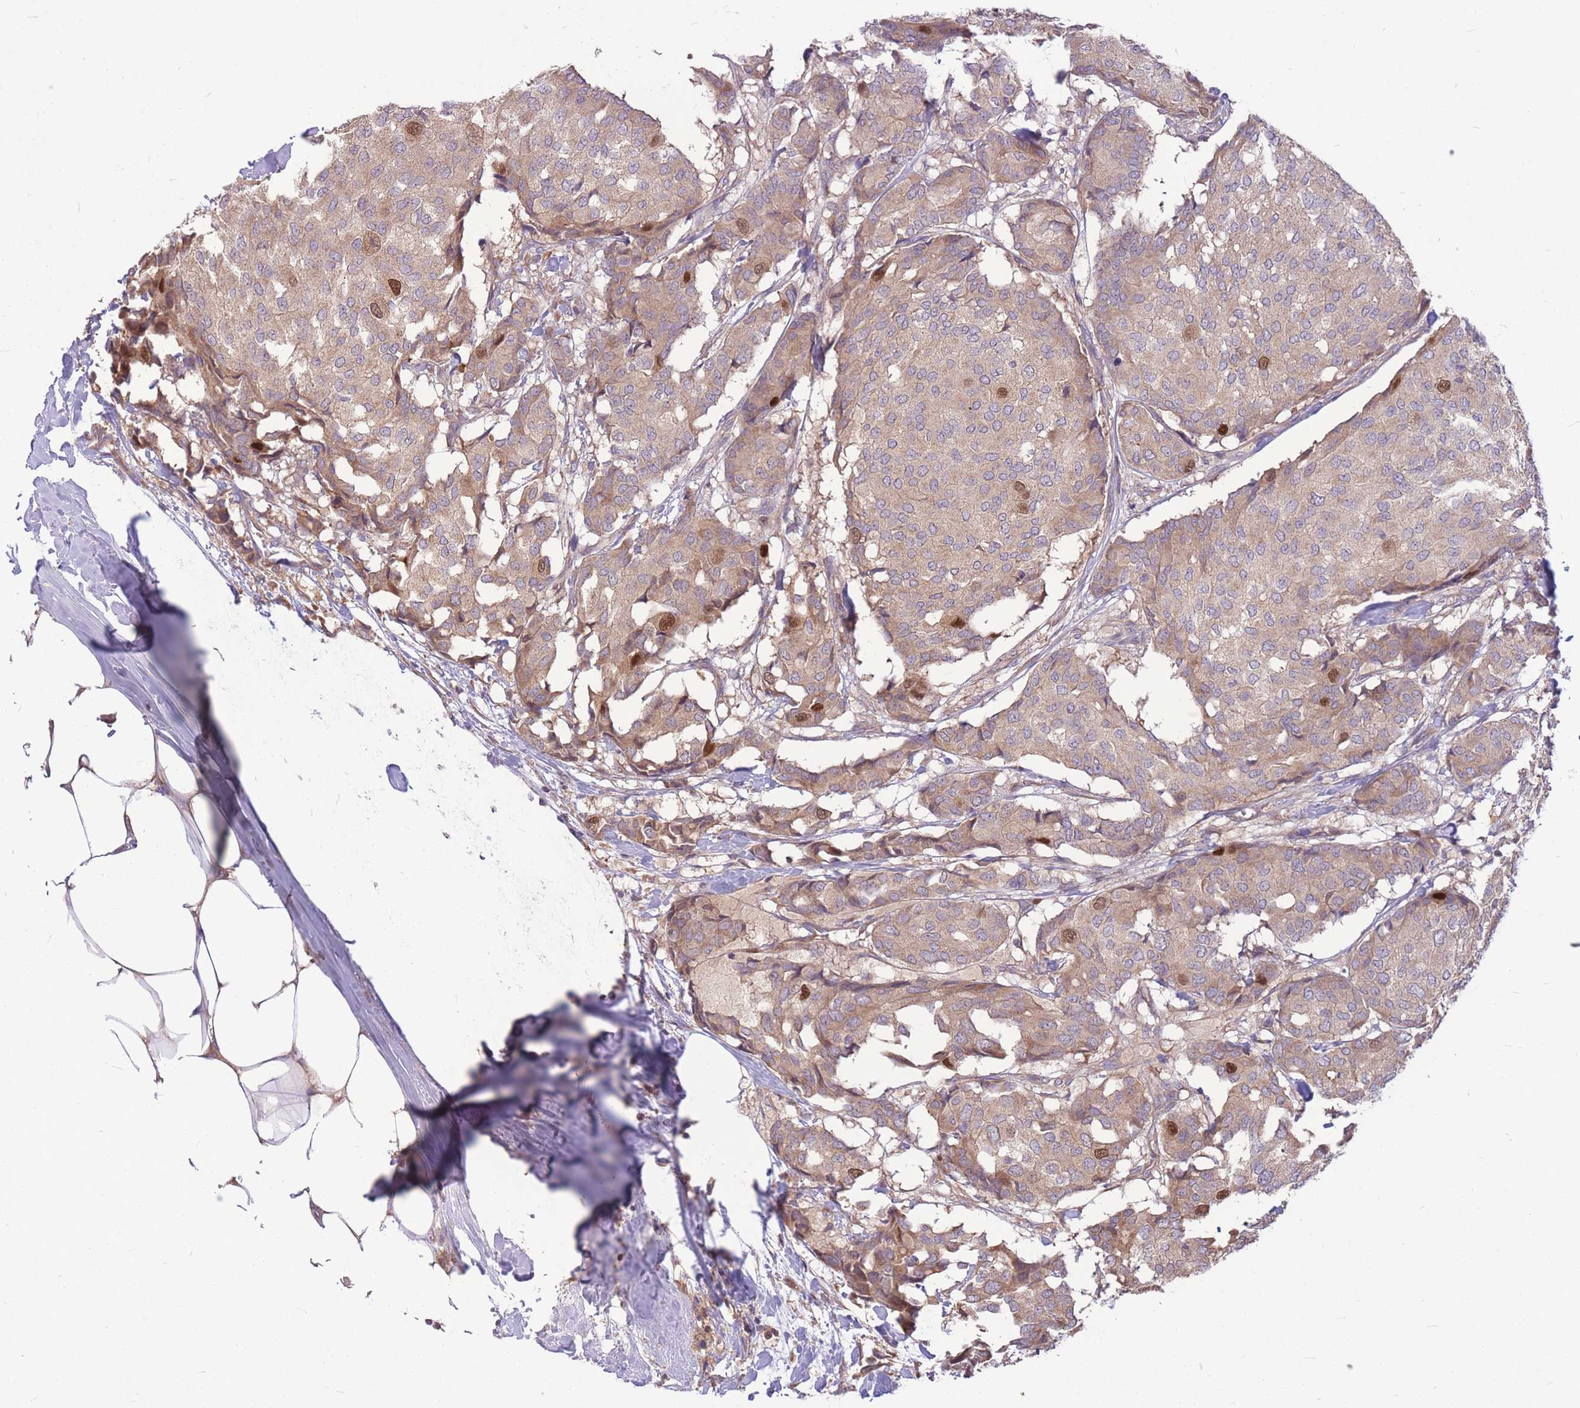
{"staining": {"intensity": "strong", "quantity": "<25%", "location": "nuclear"}, "tissue": "breast cancer", "cell_type": "Tumor cells", "image_type": "cancer", "snomed": [{"axis": "morphology", "description": "Duct carcinoma"}, {"axis": "topography", "description": "Breast"}], "caption": "DAB immunohistochemical staining of breast infiltrating ductal carcinoma displays strong nuclear protein positivity in approximately <25% of tumor cells.", "gene": "GMNN", "patient": {"sex": "female", "age": 75}}